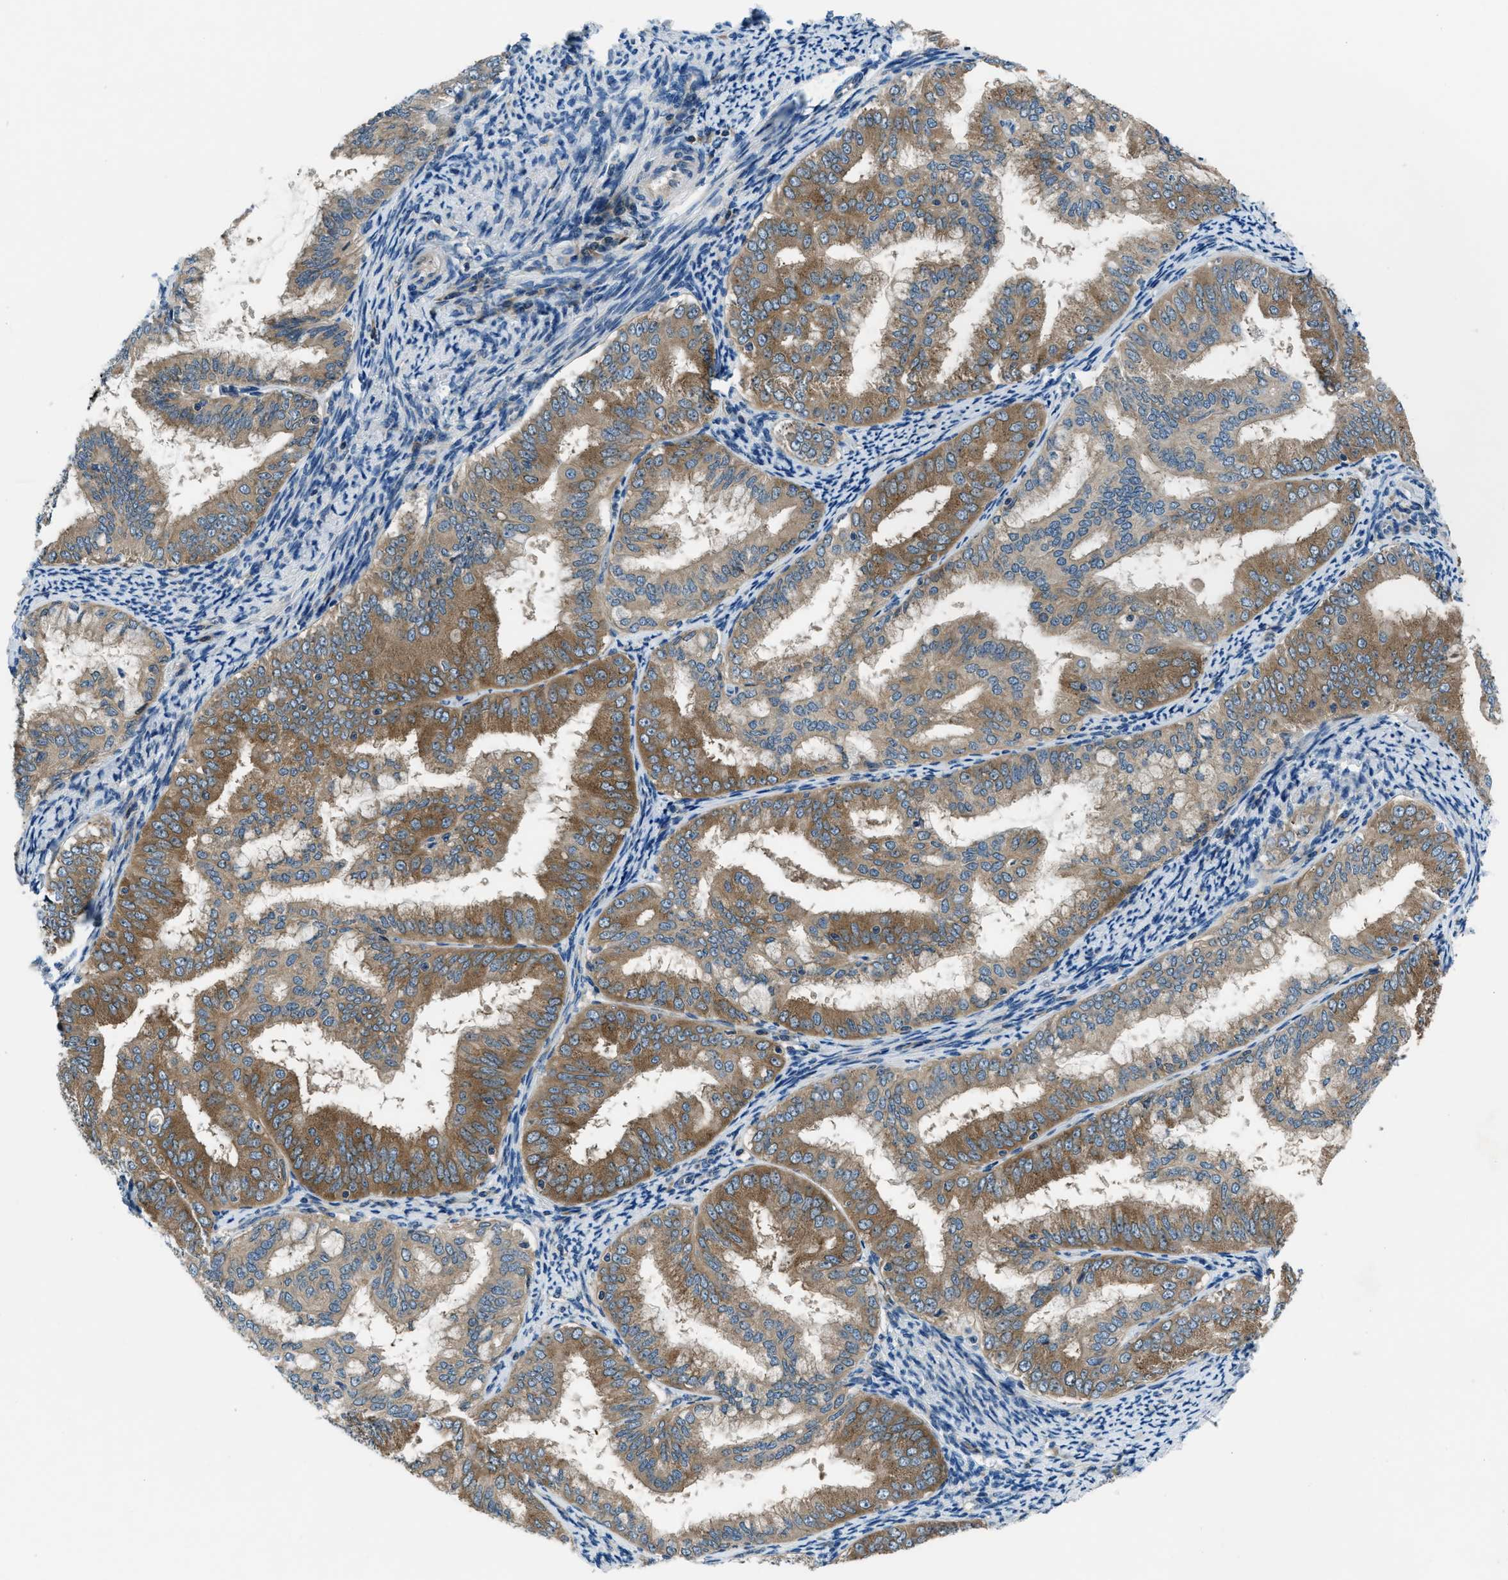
{"staining": {"intensity": "moderate", "quantity": ">75%", "location": "cytoplasmic/membranous"}, "tissue": "endometrial cancer", "cell_type": "Tumor cells", "image_type": "cancer", "snomed": [{"axis": "morphology", "description": "Adenocarcinoma, NOS"}, {"axis": "topography", "description": "Endometrium"}], "caption": "Immunohistochemical staining of endometrial adenocarcinoma shows moderate cytoplasmic/membranous protein expression in approximately >75% of tumor cells. Immunohistochemistry (ihc) stains the protein of interest in brown and the nuclei are stained blue.", "gene": "ARFGAP2", "patient": {"sex": "female", "age": 63}}